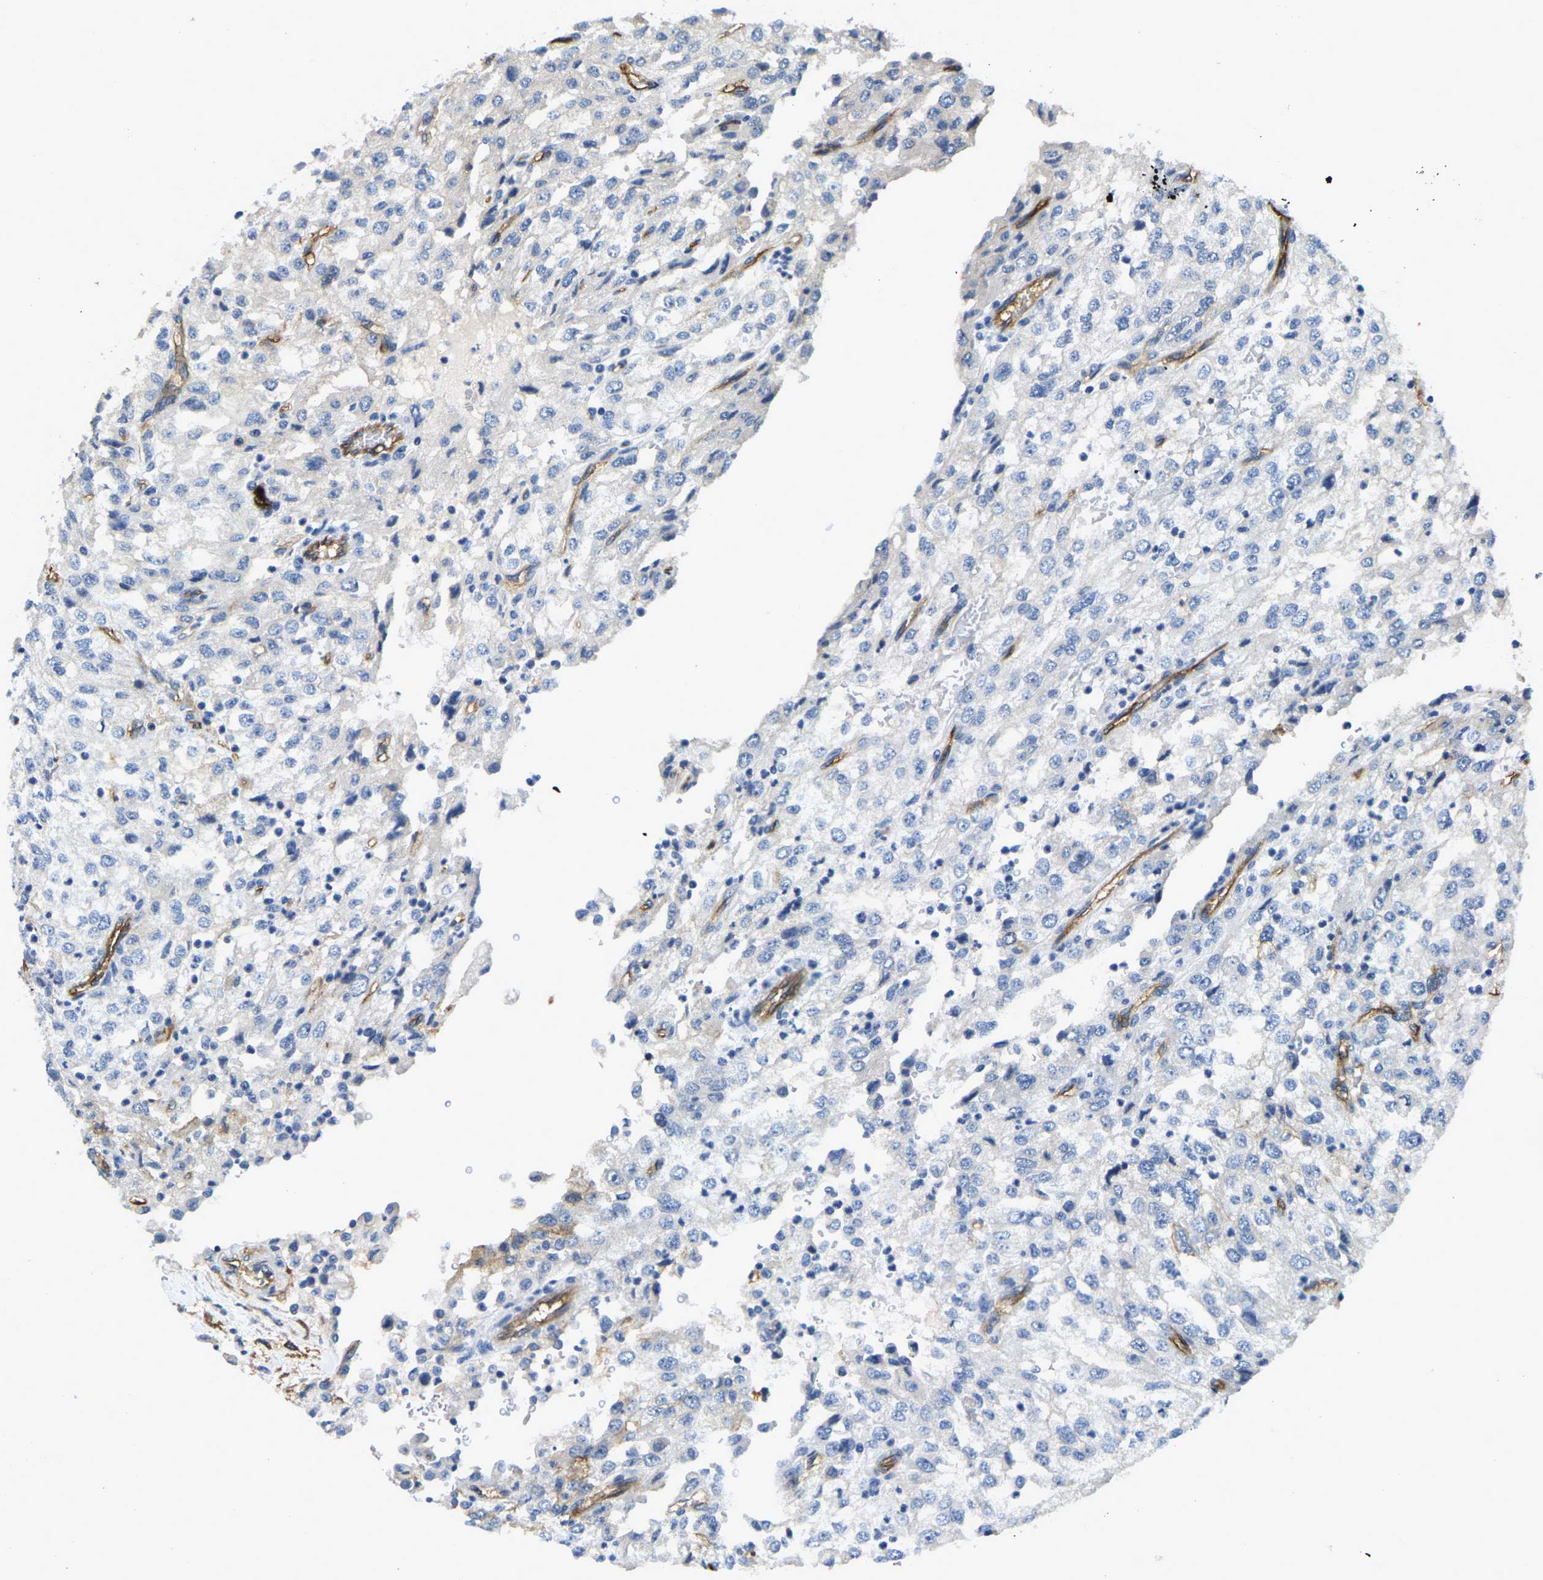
{"staining": {"intensity": "negative", "quantity": "none", "location": "none"}, "tissue": "renal cancer", "cell_type": "Tumor cells", "image_type": "cancer", "snomed": [{"axis": "morphology", "description": "Adenocarcinoma, NOS"}, {"axis": "topography", "description": "Kidney"}], "caption": "An image of human renal cancer (adenocarcinoma) is negative for staining in tumor cells. (DAB (3,3'-diaminobenzidine) immunohistochemistry (IHC) with hematoxylin counter stain).", "gene": "ITGA2", "patient": {"sex": "female", "age": 54}}